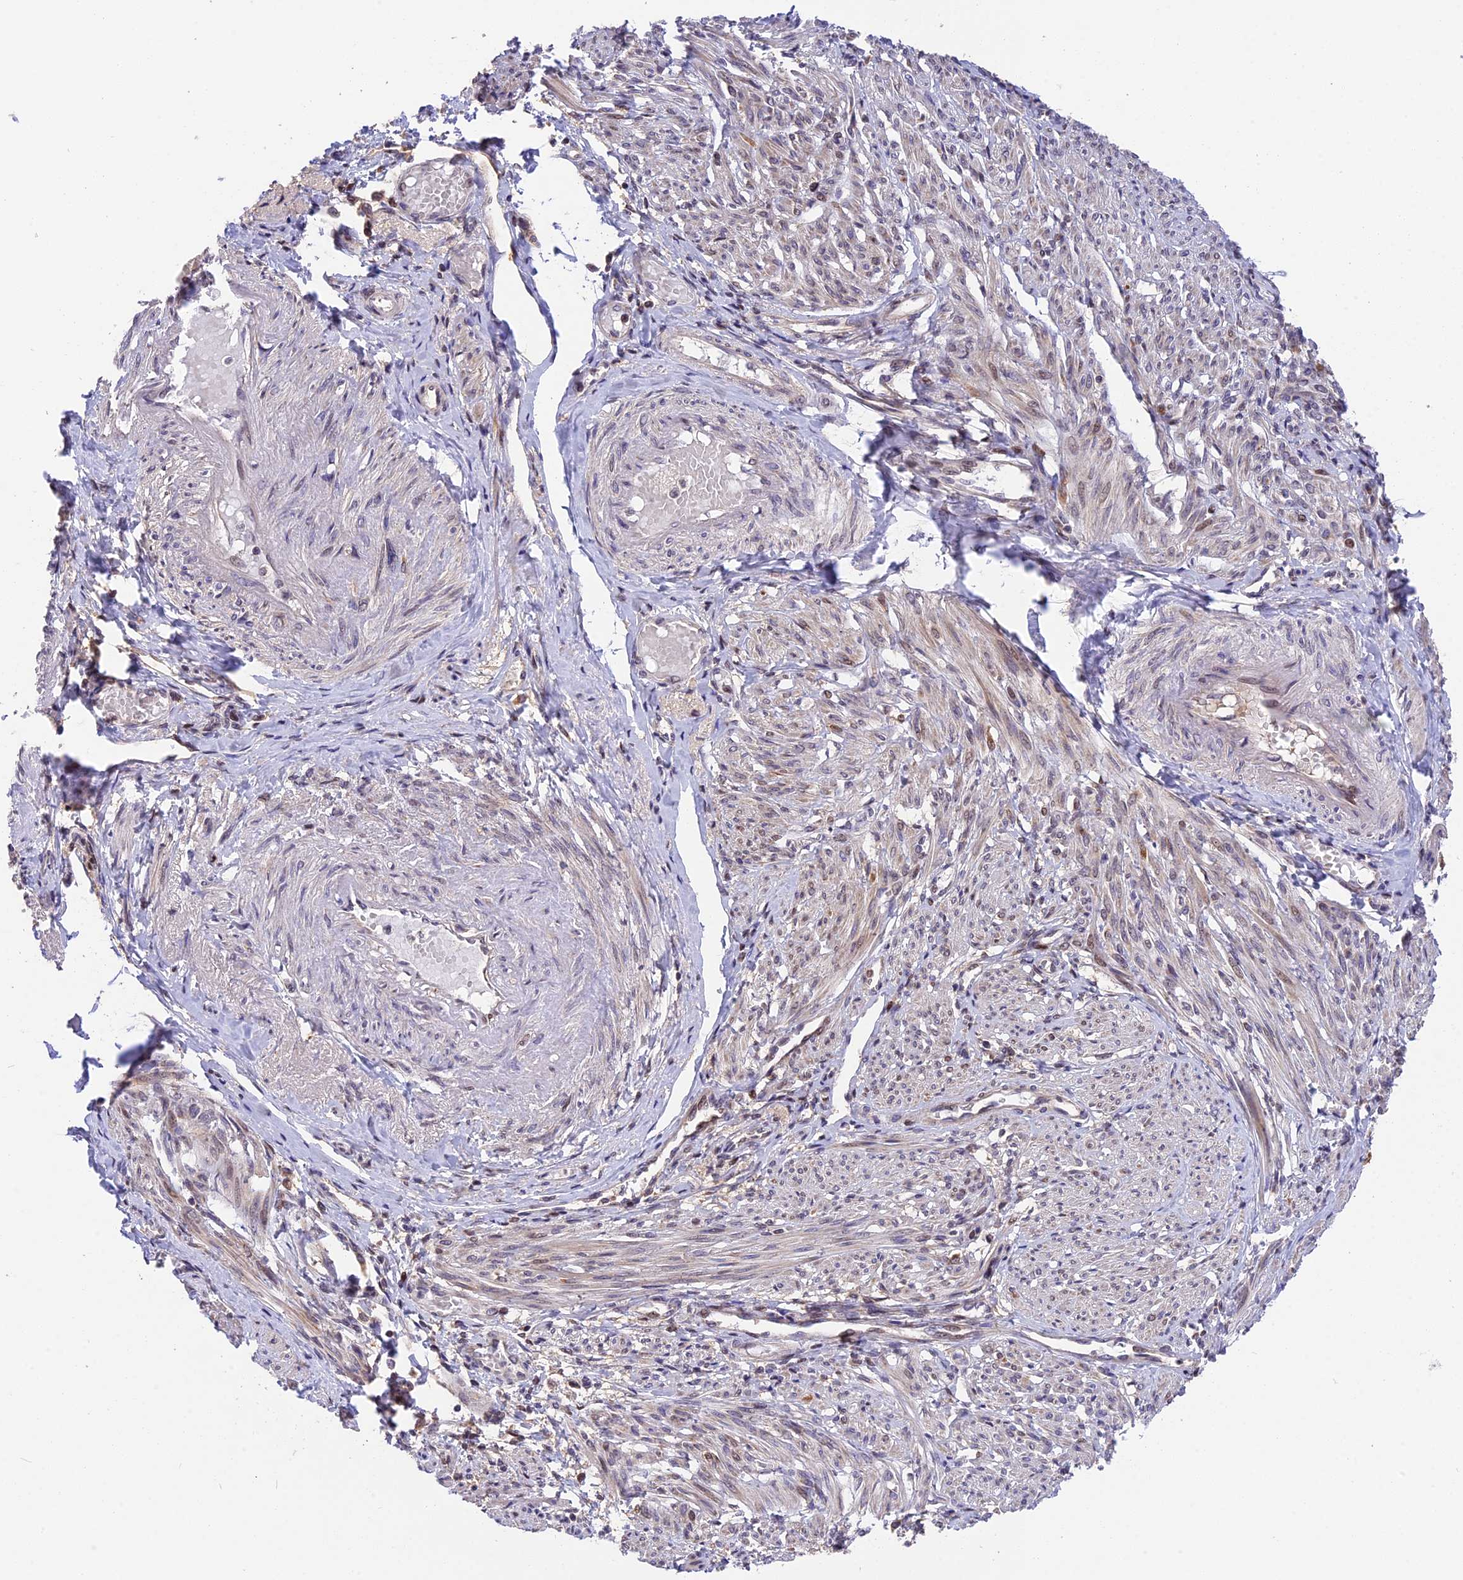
{"staining": {"intensity": "moderate", "quantity": "<25%", "location": "cytoplasmic/membranous,nuclear"}, "tissue": "smooth muscle", "cell_type": "Smooth muscle cells", "image_type": "normal", "snomed": [{"axis": "morphology", "description": "Normal tissue, NOS"}, {"axis": "topography", "description": "Smooth muscle"}], "caption": "Immunohistochemical staining of unremarkable human smooth muscle shows <25% levels of moderate cytoplasmic/membranous,nuclear protein positivity in about <25% of smooth muscle cells. (Stains: DAB in brown, nuclei in blue, Microscopy: brightfield microscopy at high magnification).", "gene": "RERGL", "patient": {"sex": "female", "age": 39}}